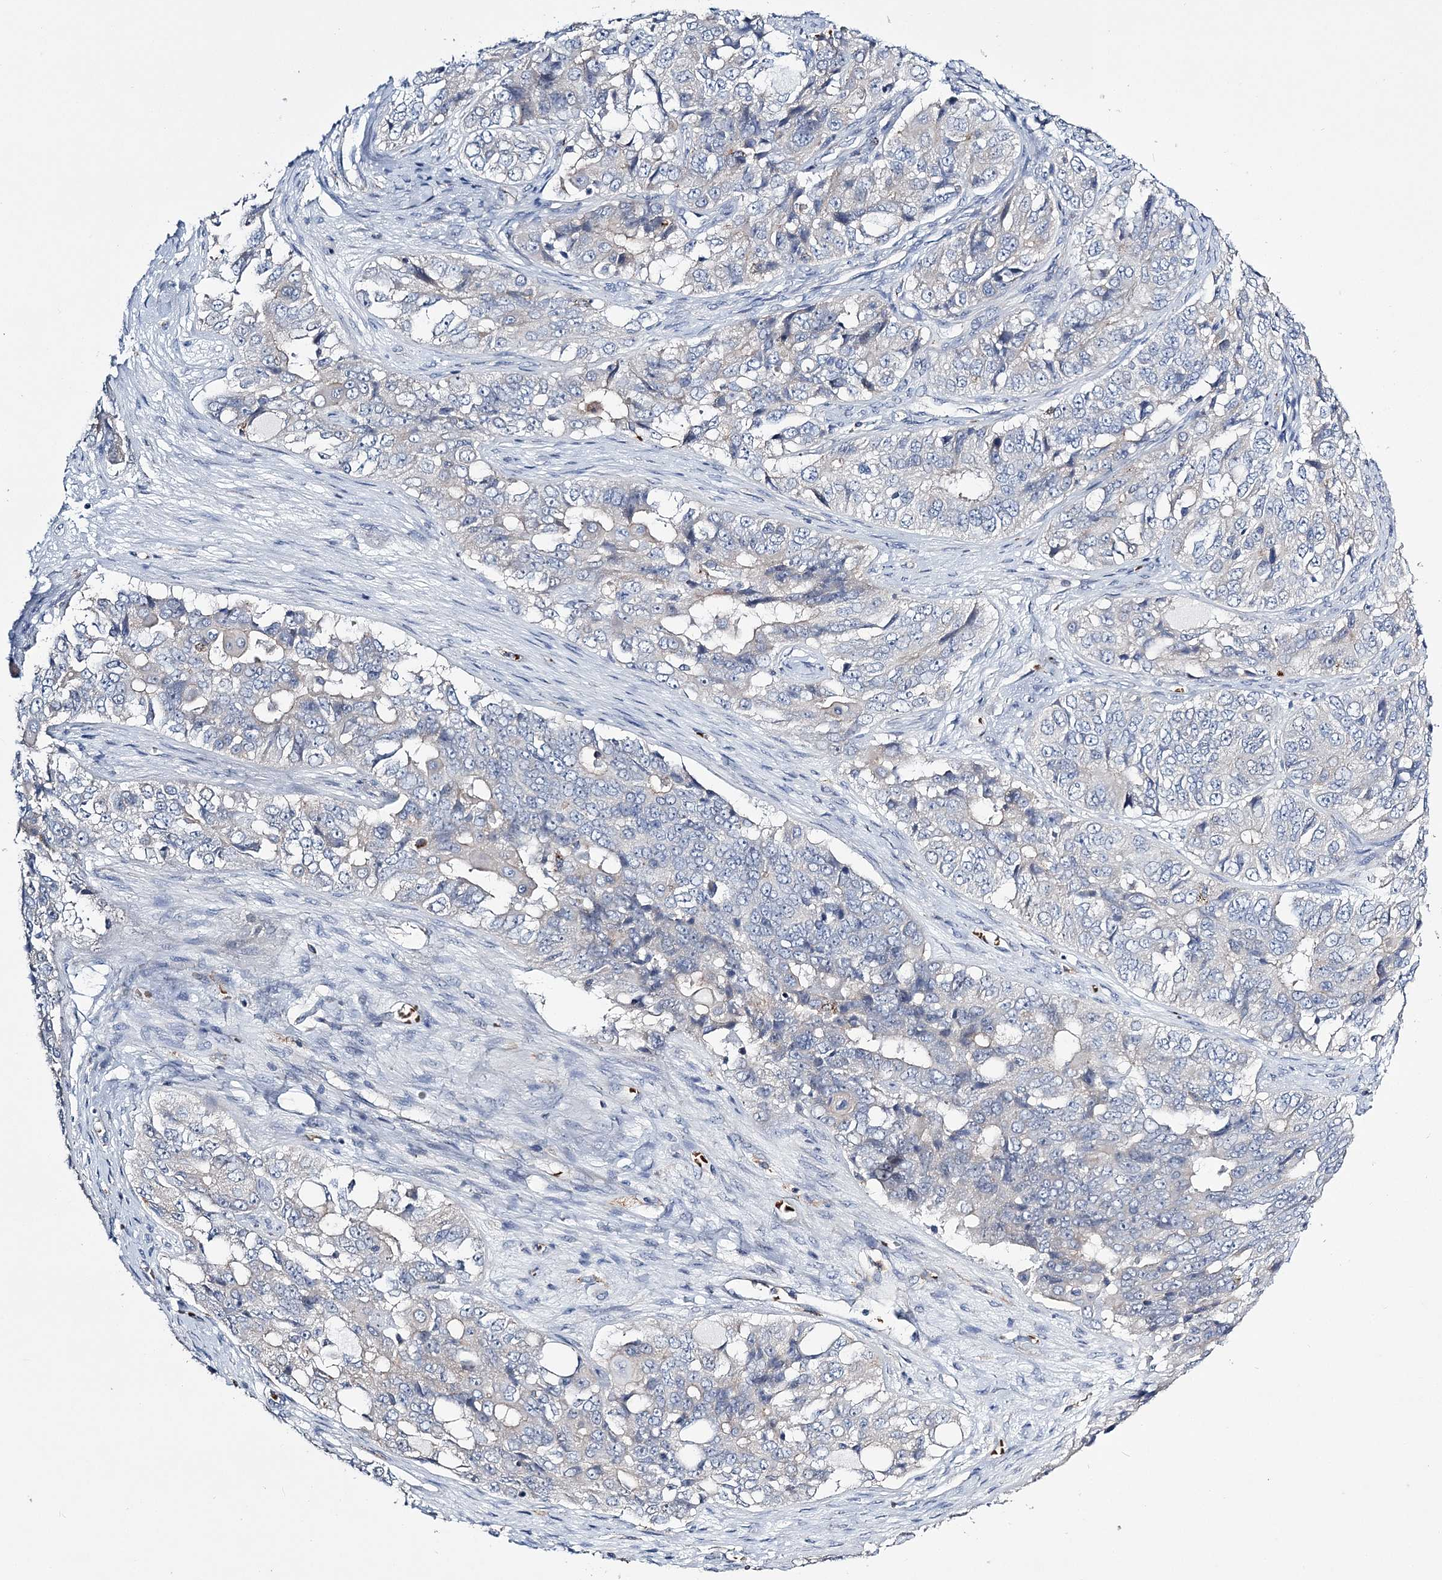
{"staining": {"intensity": "negative", "quantity": "none", "location": "none"}, "tissue": "ovarian cancer", "cell_type": "Tumor cells", "image_type": "cancer", "snomed": [{"axis": "morphology", "description": "Carcinoma, endometroid"}, {"axis": "topography", "description": "Ovary"}], "caption": "This is an IHC histopathology image of ovarian cancer. There is no staining in tumor cells.", "gene": "ATP11B", "patient": {"sex": "female", "age": 51}}